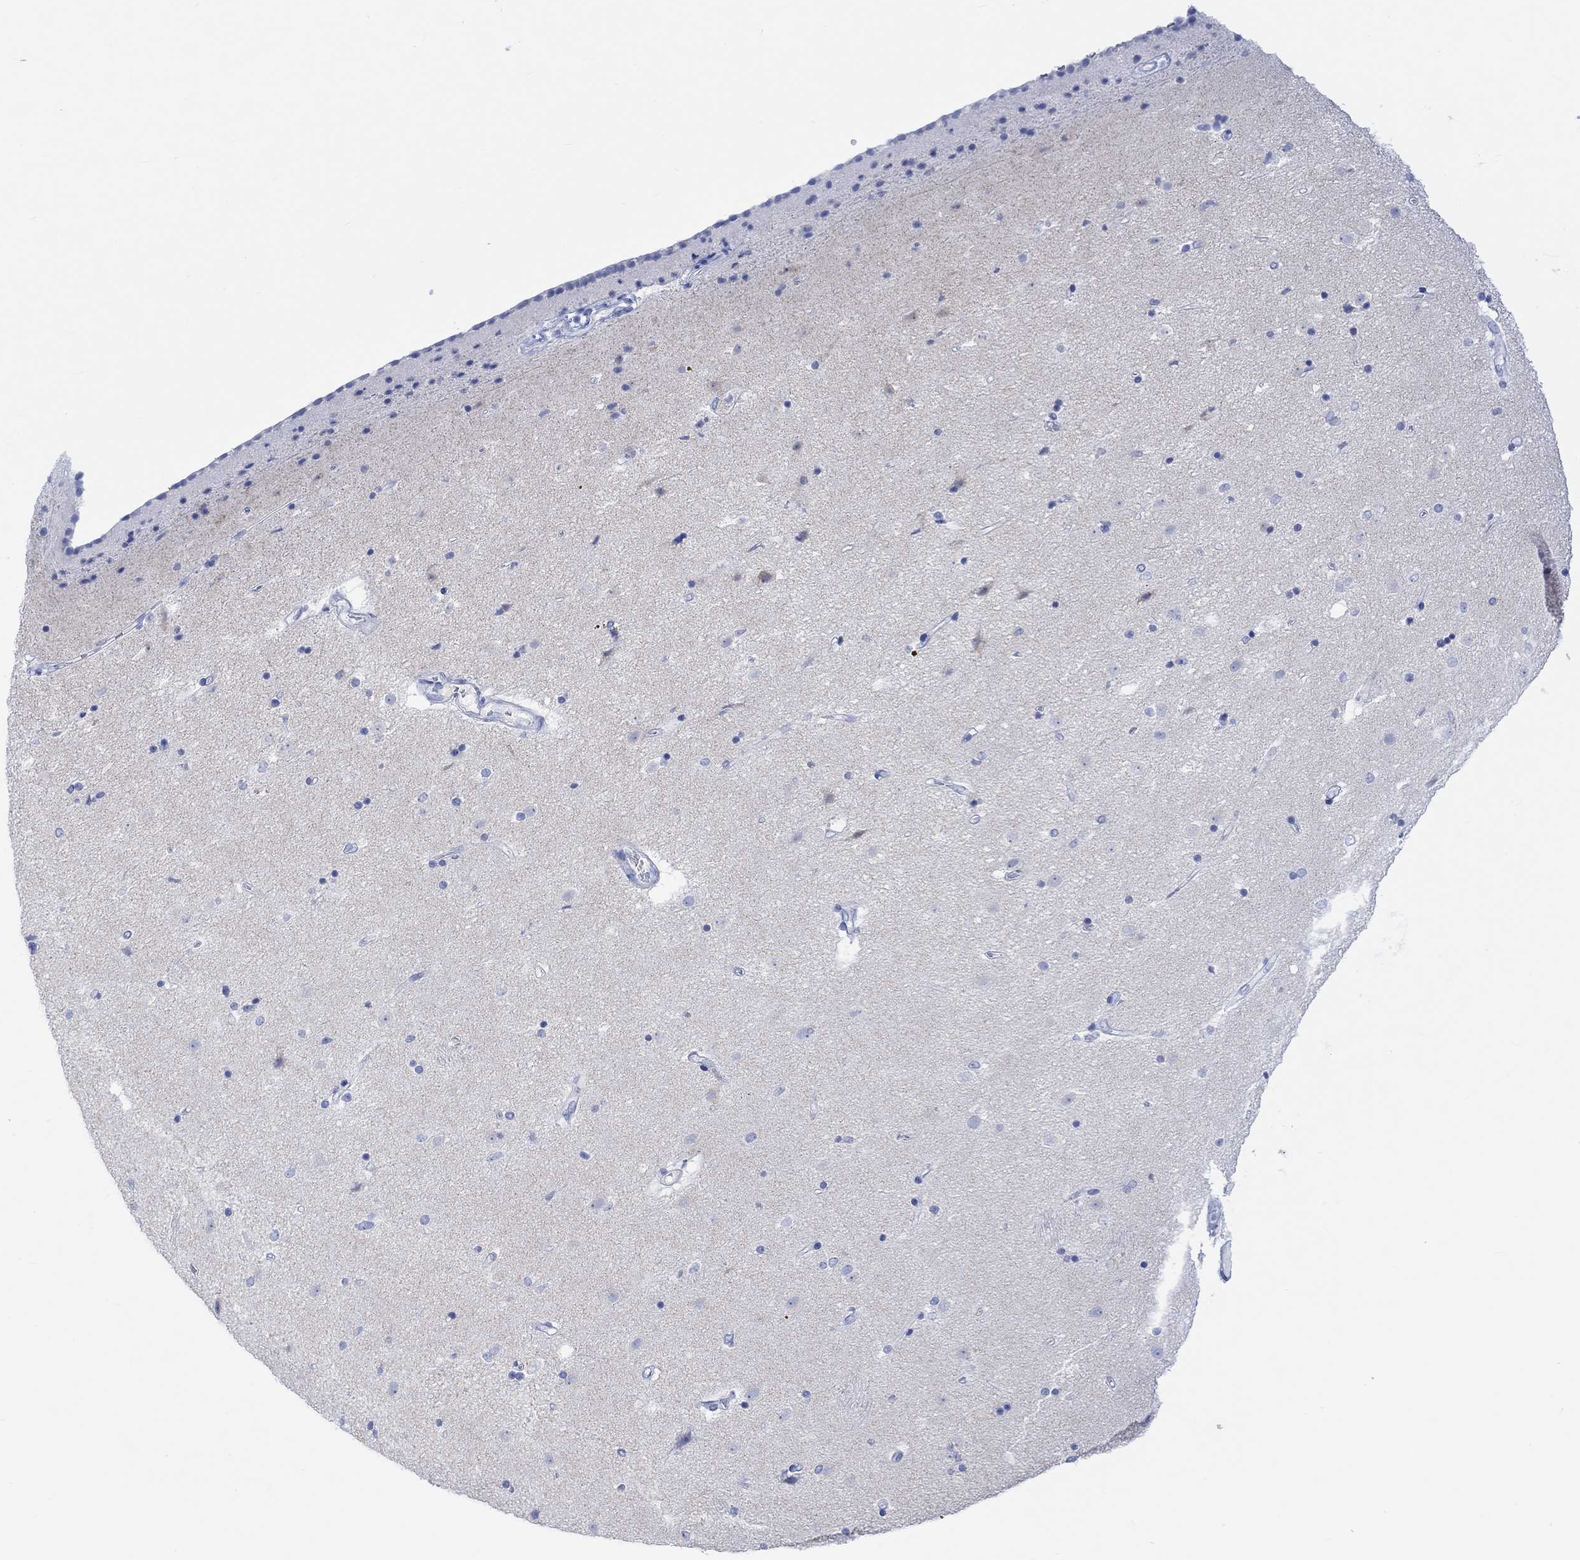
{"staining": {"intensity": "negative", "quantity": "none", "location": "none"}, "tissue": "caudate", "cell_type": "Glial cells", "image_type": "normal", "snomed": [{"axis": "morphology", "description": "Normal tissue, NOS"}, {"axis": "topography", "description": "Lateral ventricle wall"}], "caption": "Glial cells show no significant staining in benign caudate. Brightfield microscopy of IHC stained with DAB (brown) and hematoxylin (blue), captured at high magnification.", "gene": "CALCA", "patient": {"sex": "female", "age": 71}}